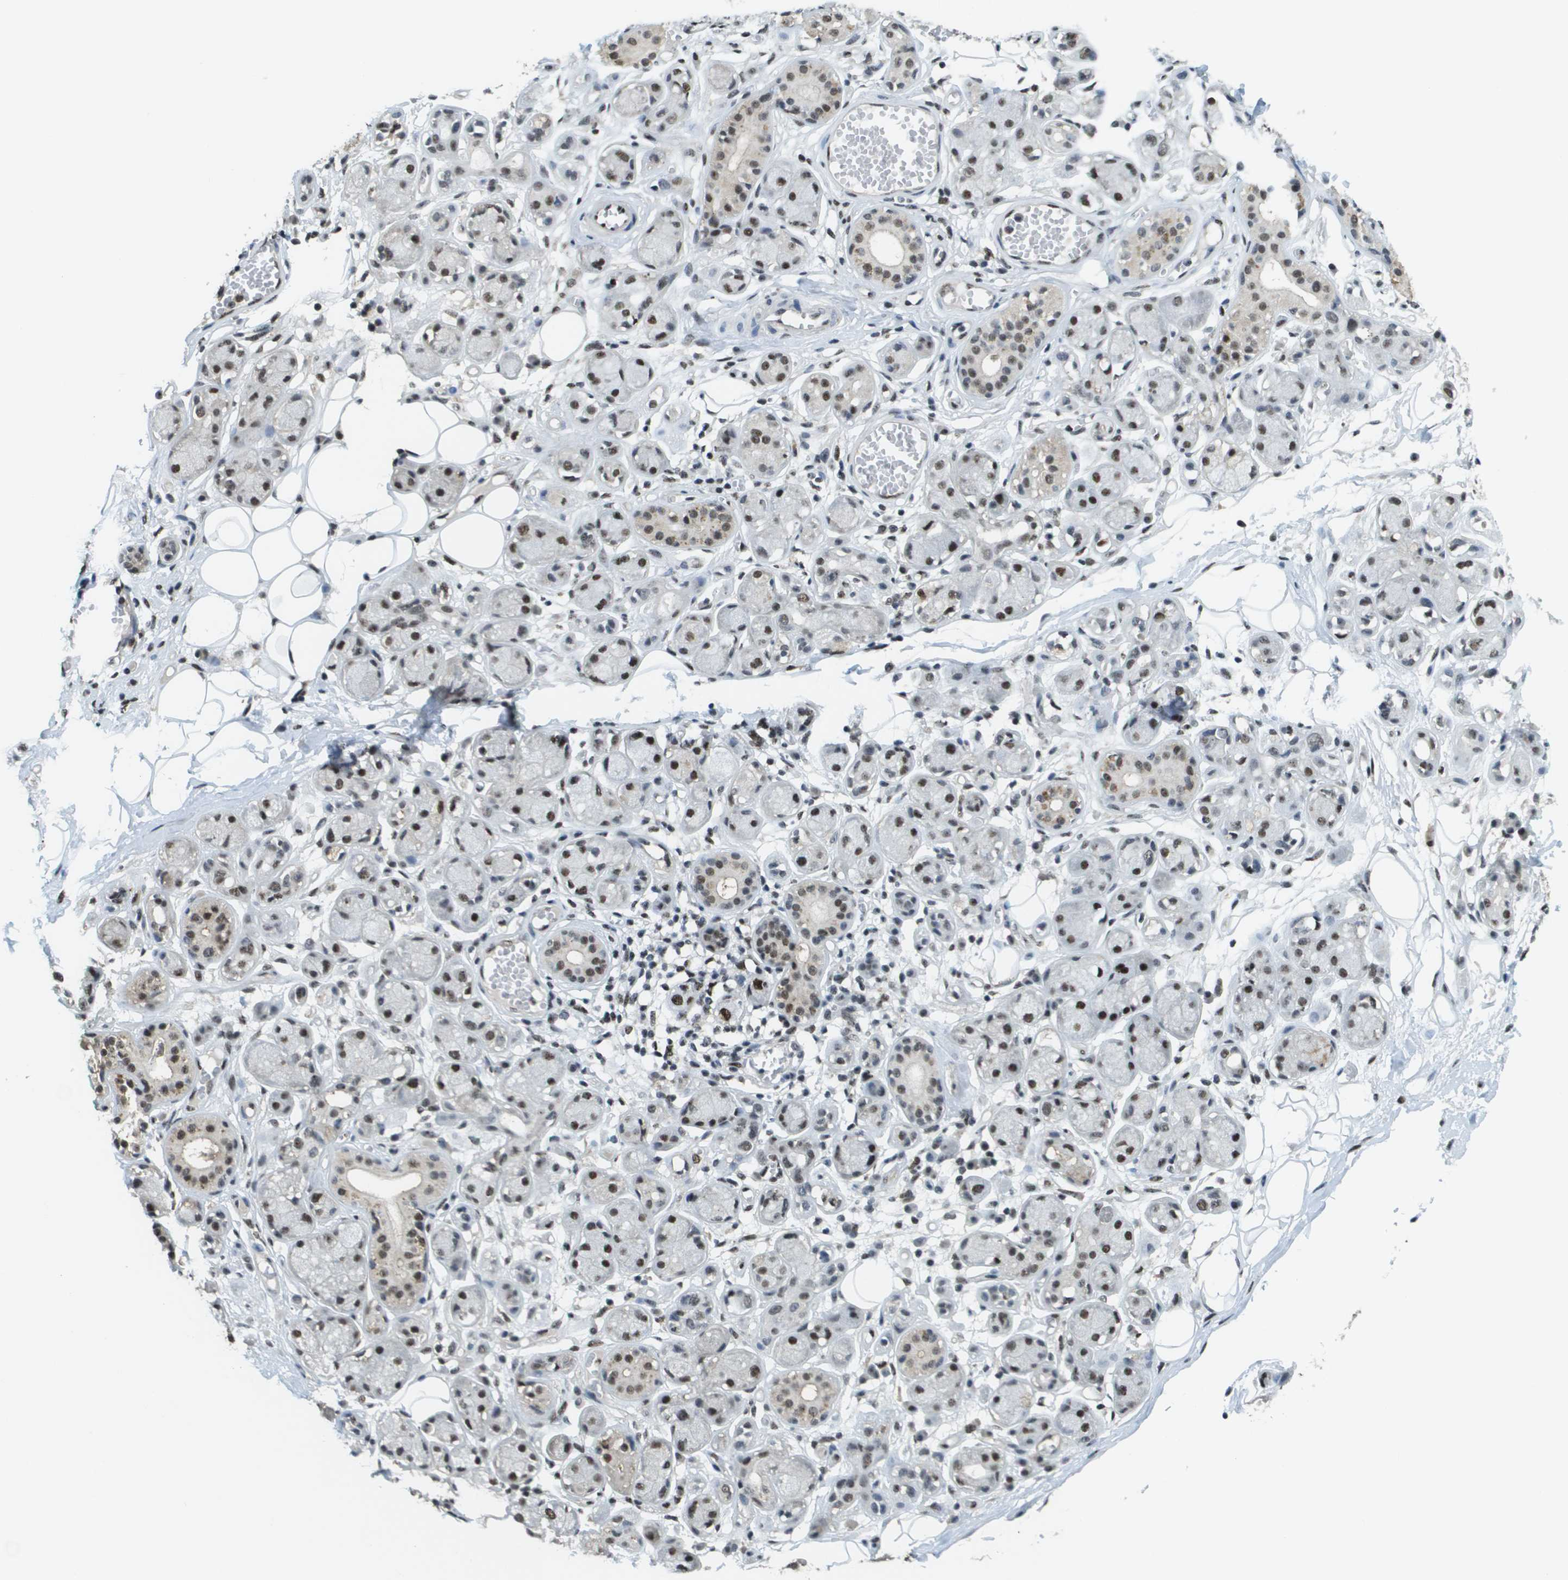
{"staining": {"intensity": "negative", "quantity": "none", "location": "none"}, "tissue": "adipose tissue", "cell_type": "Adipocytes", "image_type": "normal", "snomed": [{"axis": "morphology", "description": "Normal tissue, NOS"}, {"axis": "morphology", "description": "Inflammation, NOS"}, {"axis": "topography", "description": "Salivary gland"}, {"axis": "topography", "description": "Peripheral nerve tissue"}], "caption": "The photomicrograph reveals no significant staining in adipocytes of adipose tissue.", "gene": "SP100", "patient": {"sex": "female", "age": 75}}